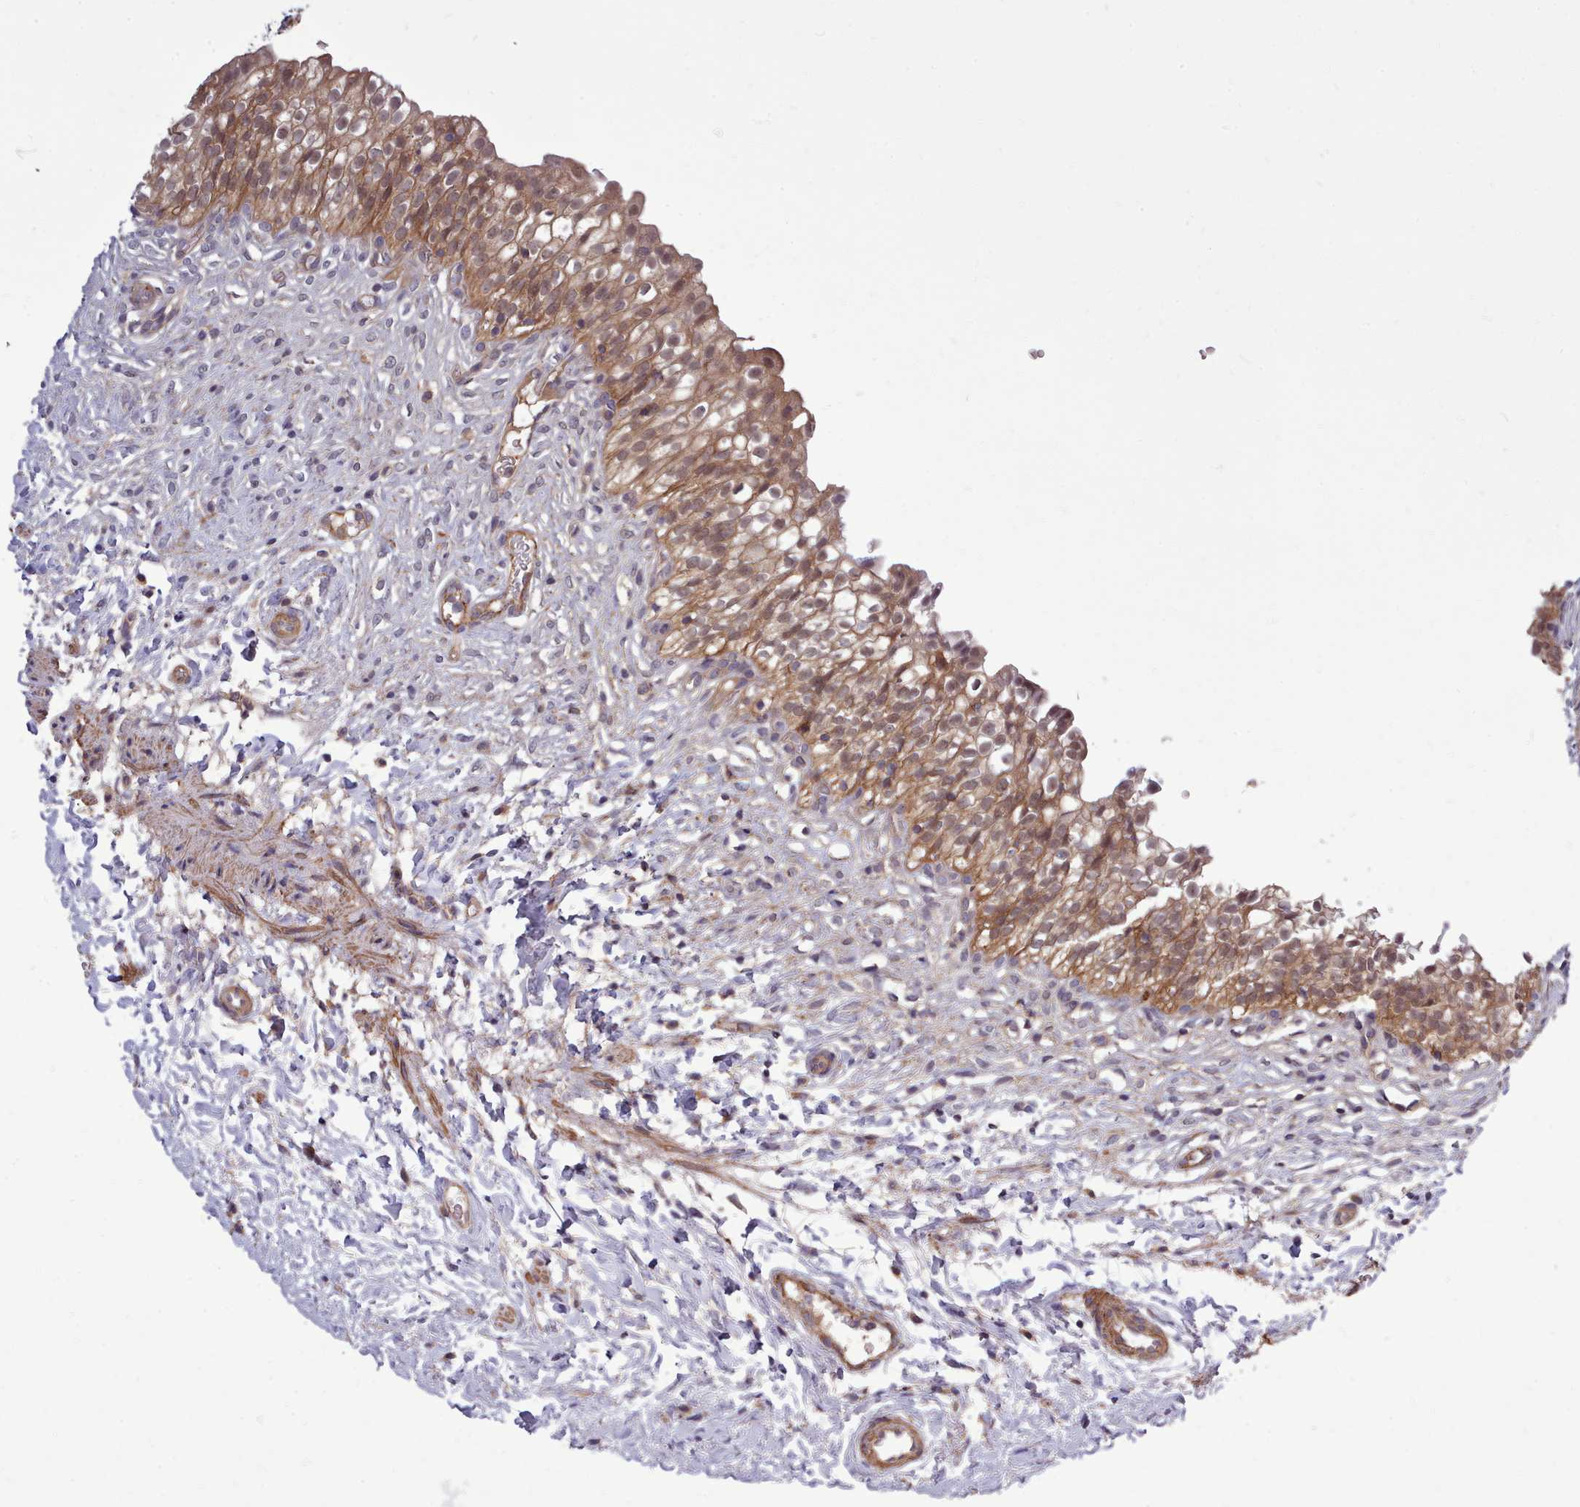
{"staining": {"intensity": "moderate", "quantity": ">75%", "location": "cytoplasmic/membranous"}, "tissue": "urinary bladder", "cell_type": "Urothelial cells", "image_type": "normal", "snomed": [{"axis": "morphology", "description": "Normal tissue, NOS"}, {"axis": "topography", "description": "Urinary bladder"}], "caption": "The image demonstrates staining of normal urinary bladder, revealing moderate cytoplasmic/membranous protein expression (brown color) within urothelial cells.", "gene": "STUB1", "patient": {"sex": "male", "age": 55}}